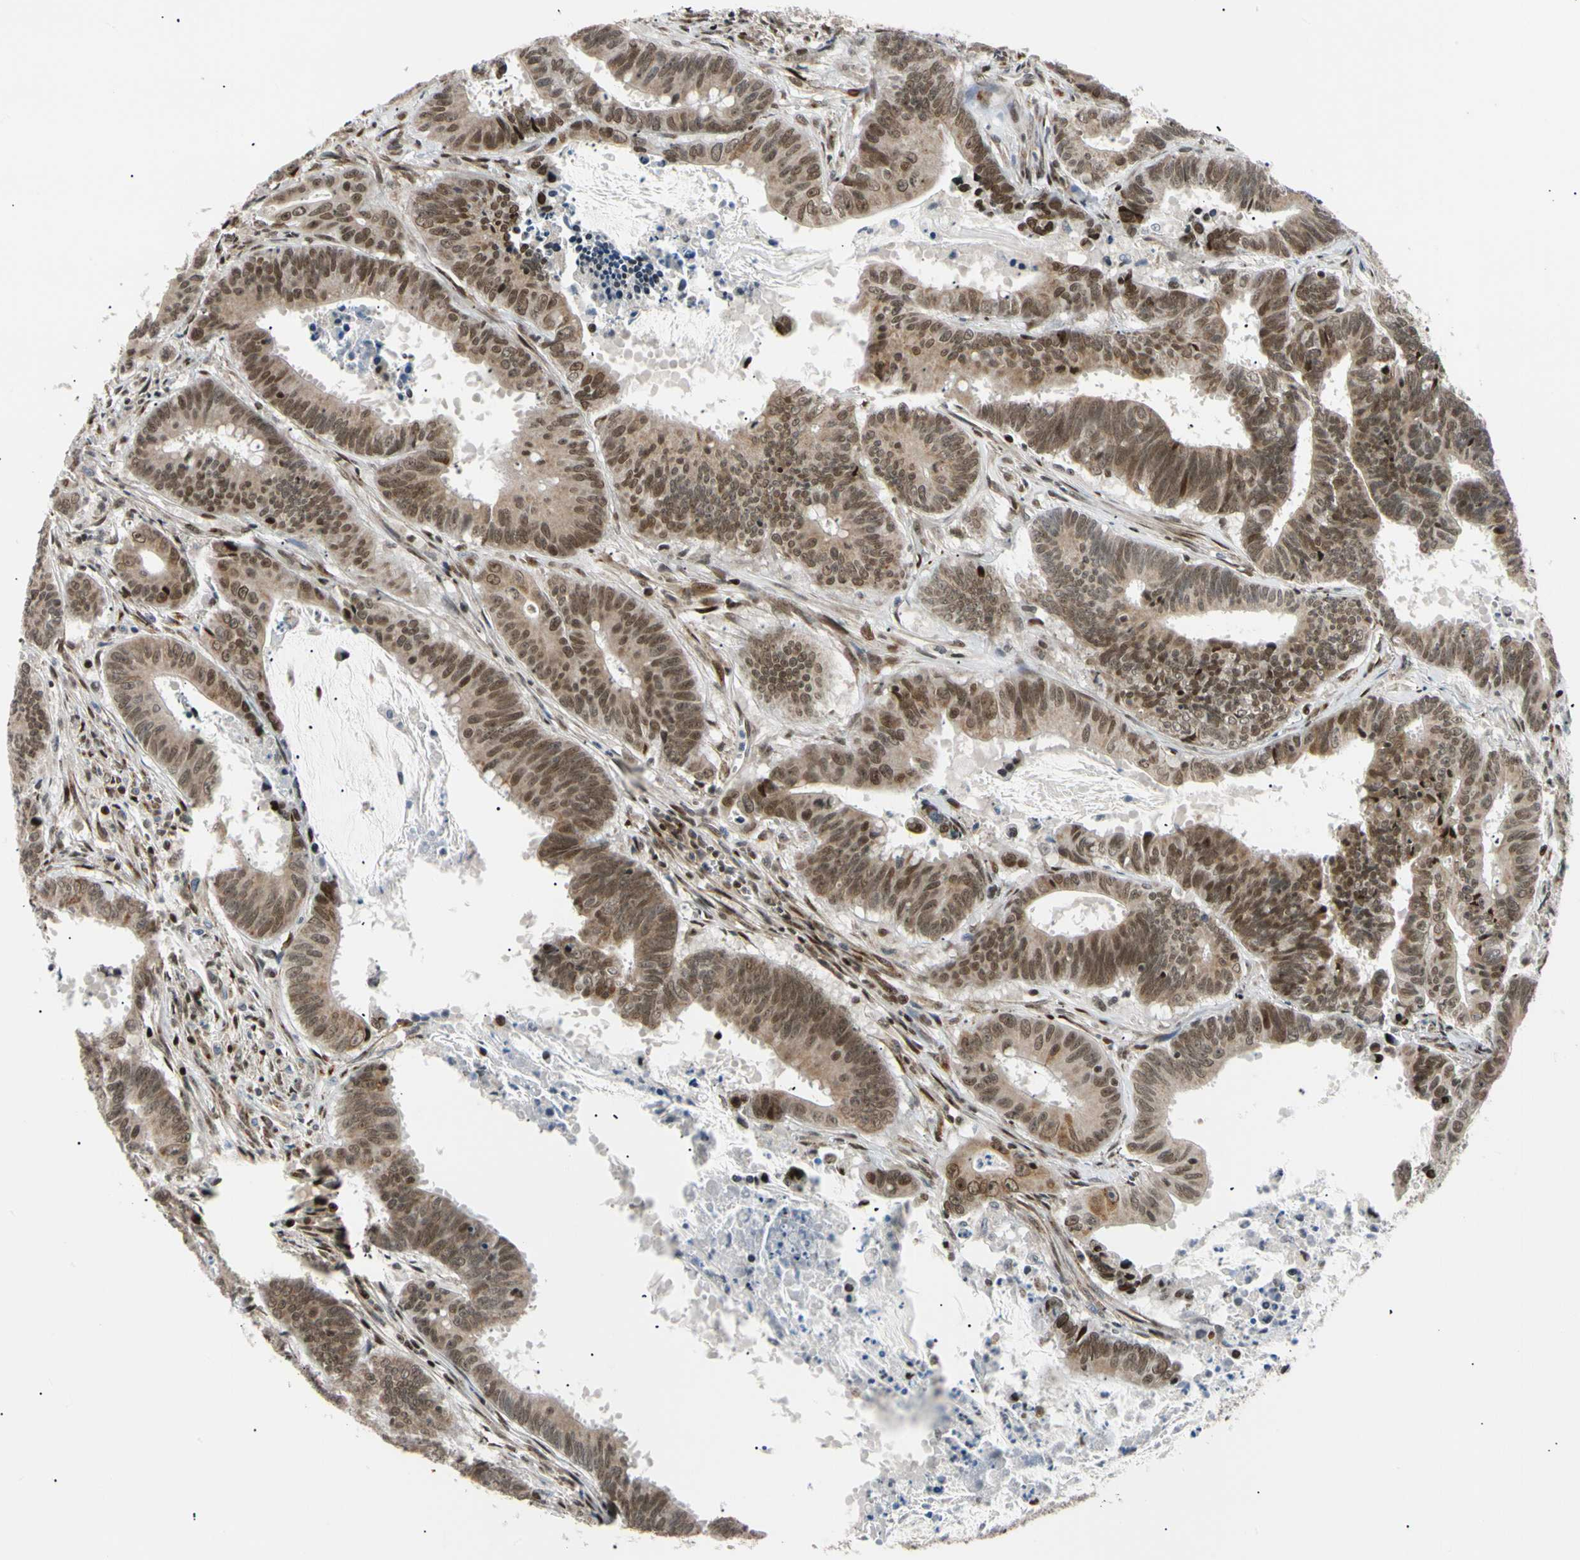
{"staining": {"intensity": "moderate", "quantity": "25%-75%", "location": "nuclear"}, "tissue": "colorectal cancer", "cell_type": "Tumor cells", "image_type": "cancer", "snomed": [{"axis": "morphology", "description": "Adenocarcinoma, NOS"}, {"axis": "topography", "description": "Colon"}], "caption": "Immunohistochemical staining of human adenocarcinoma (colorectal) reveals medium levels of moderate nuclear protein positivity in about 25%-75% of tumor cells.", "gene": "E2F1", "patient": {"sex": "male", "age": 45}}